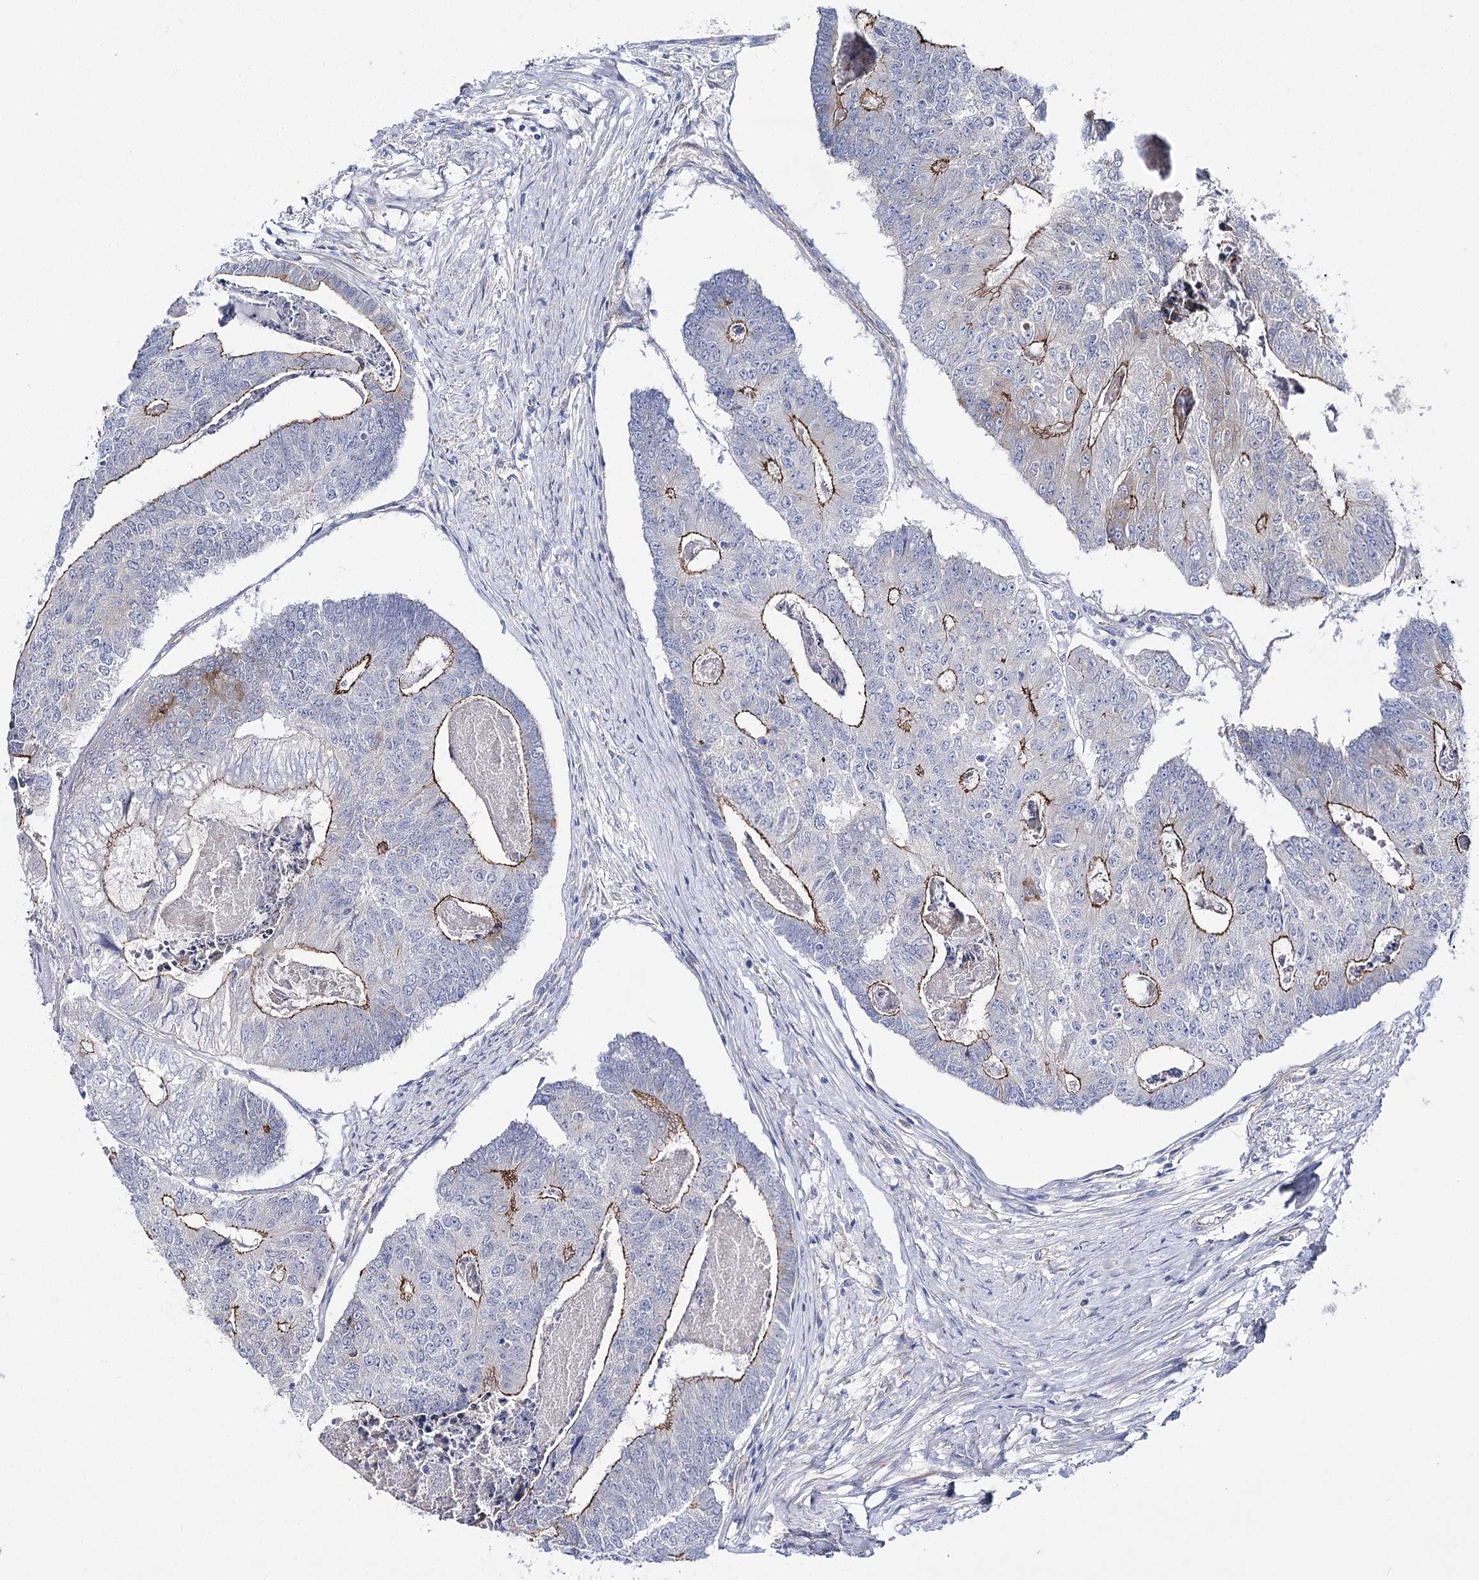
{"staining": {"intensity": "moderate", "quantity": "25%-75%", "location": "cytoplasmic/membranous"}, "tissue": "colorectal cancer", "cell_type": "Tumor cells", "image_type": "cancer", "snomed": [{"axis": "morphology", "description": "Adenocarcinoma, NOS"}, {"axis": "topography", "description": "Colon"}], "caption": "Colorectal cancer (adenocarcinoma) stained with DAB immunohistochemistry (IHC) shows medium levels of moderate cytoplasmic/membranous positivity in approximately 25%-75% of tumor cells. The protein is shown in brown color, while the nuclei are stained blue.", "gene": "NRAP", "patient": {"sex": "female", "age": 67}}